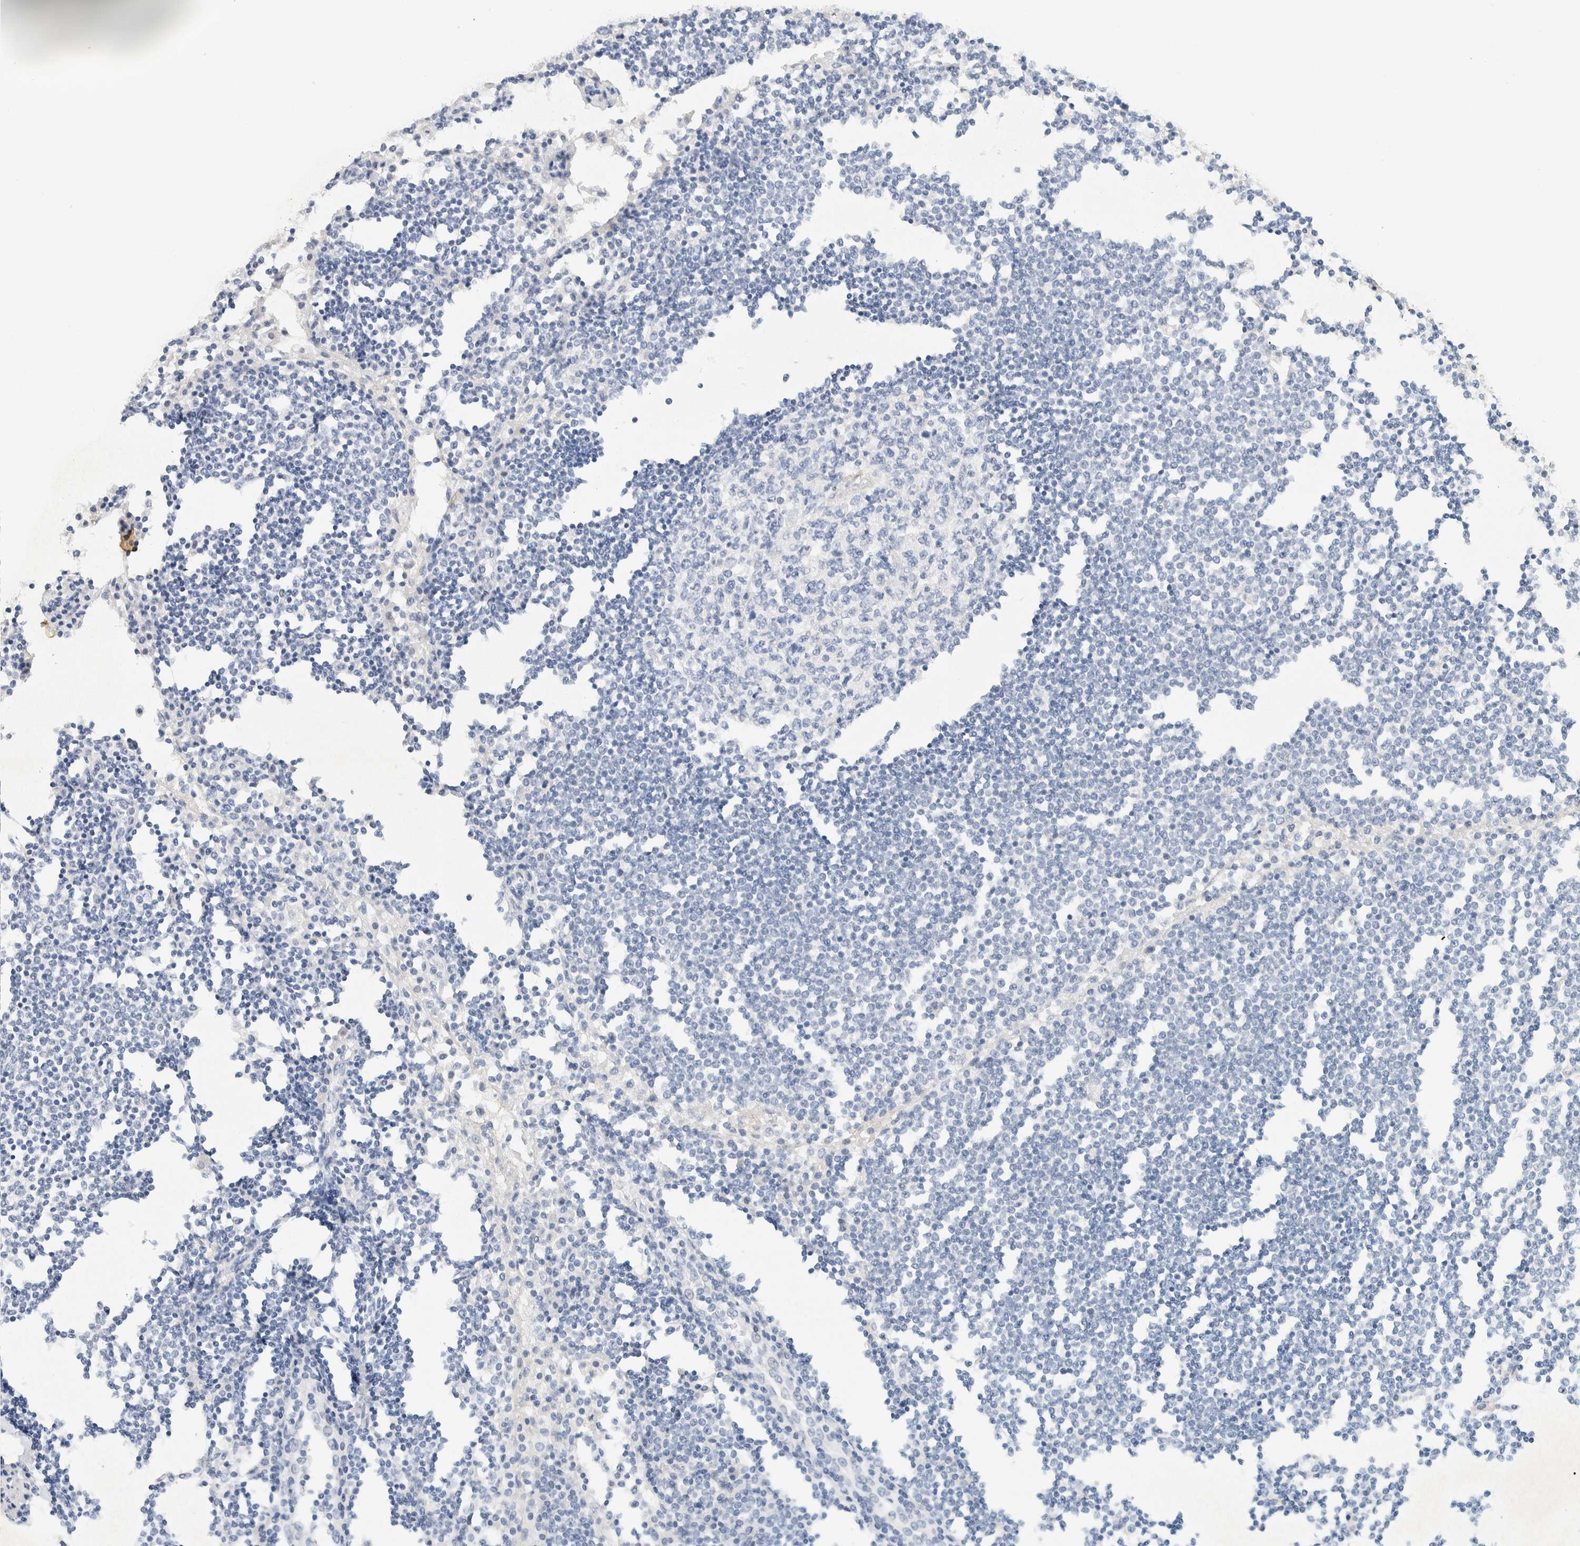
{"staining": {"intensity": "negative", "quantity": "none", "location": "none"}, "tissue": "lymph node", "cell_type": "Germinal center cells", "image_type": "normal", "snomed": [{"axis": "morphology", "description": "Normal tissue, NOS"}, {"axis": "topography", "description": "Lymph node"}], "caption": "The image exhibits no staining of germinal center cells in benign lymph node. The staining is performed using DAB (3,3'-diaminobenzidine) brown chromogen with nuclei counter-stained in using hematoxylin.", "gene": "ALOX12B", "patient": {"sex": "female", "age": 53}}